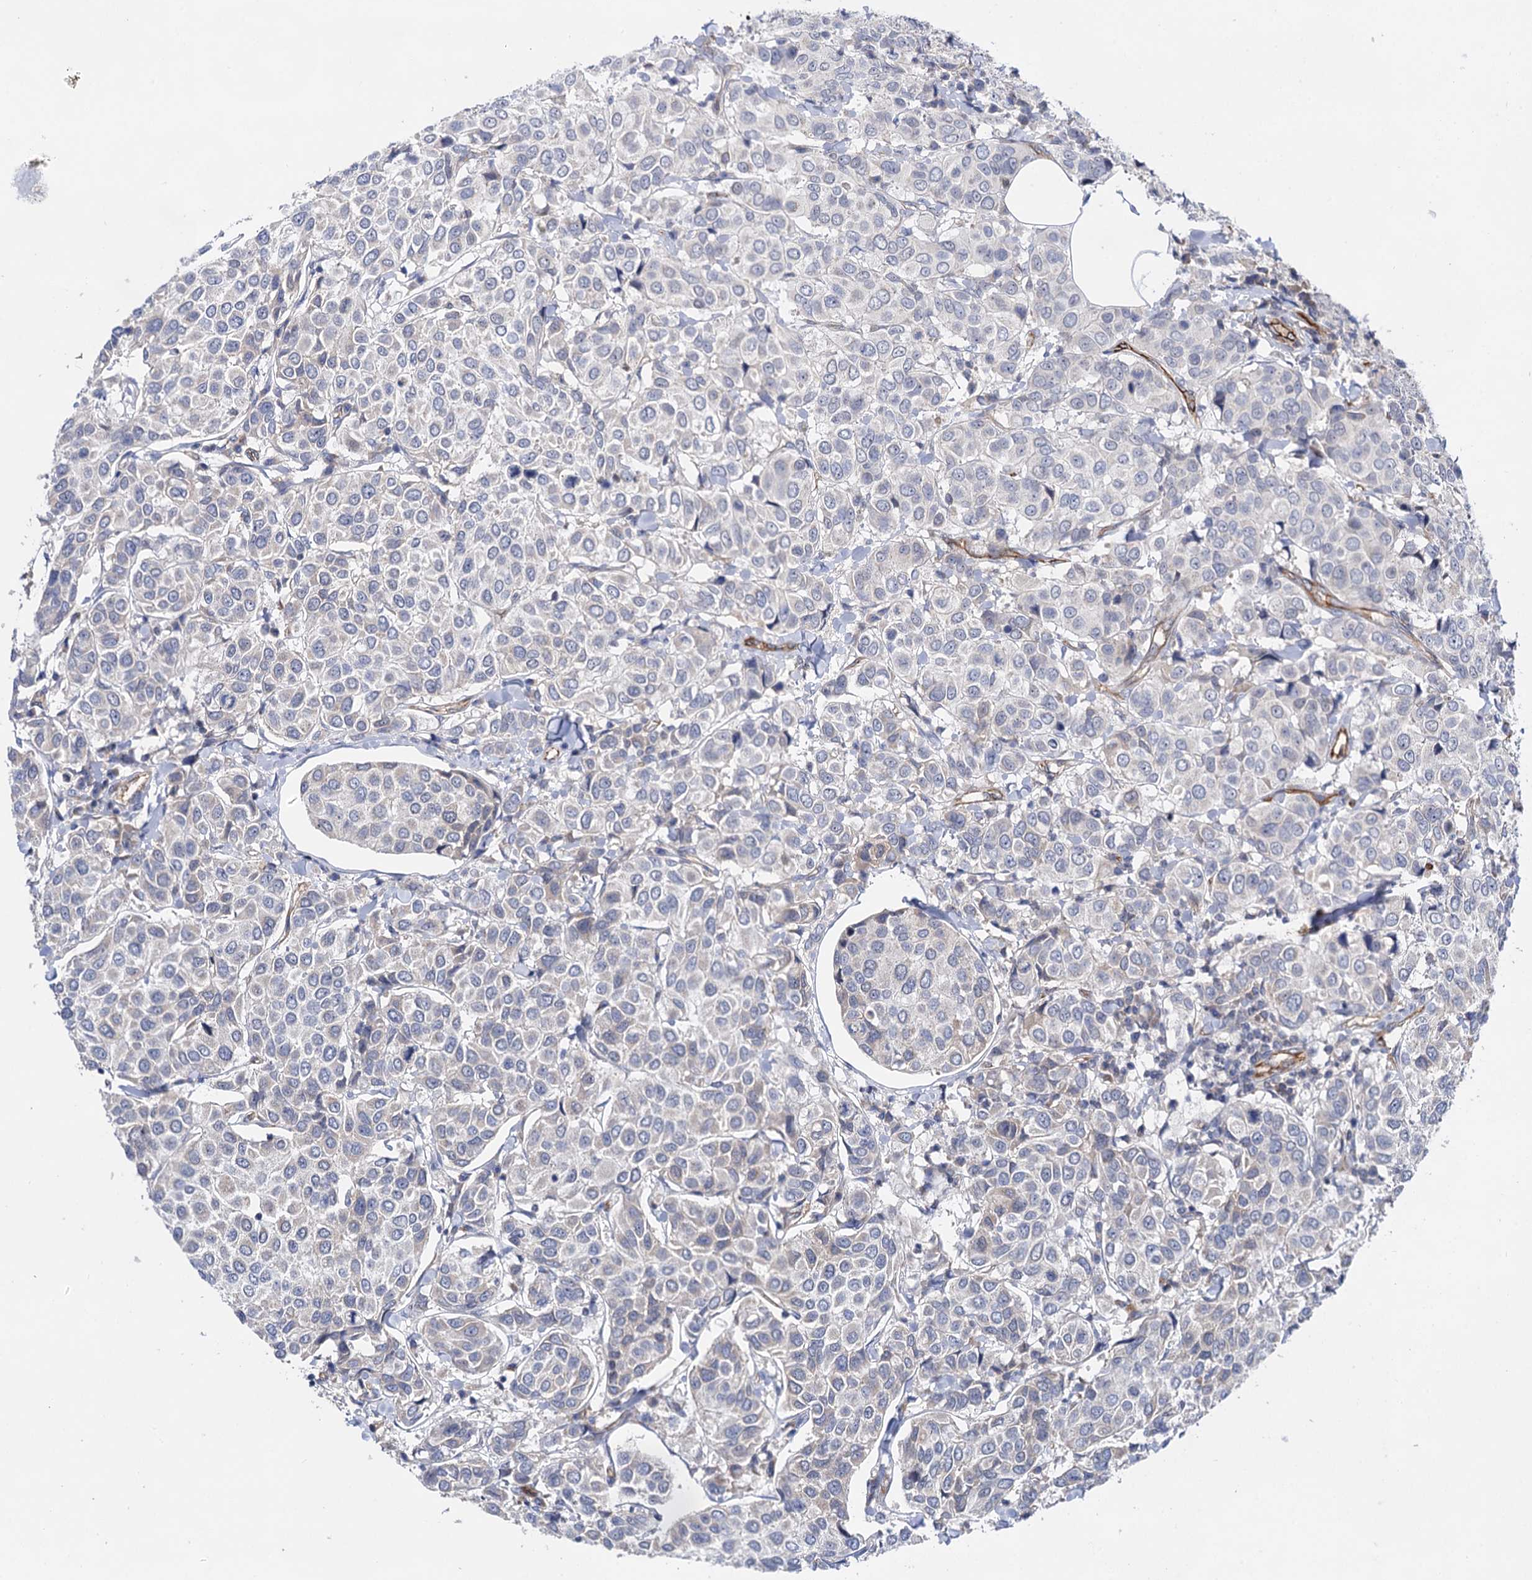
{"staining": {"intensity": "negative", "quantity": "none", "location": "none"}, "tissue": "breast cancer", "cell_type": "Tumor cells", "image_type": "cancer", "snomed": [{"axis": "morphology", "description": "Duct carcinoma"}, {"axis": "topography", "description": "Breast"}], "caption": "DAB (3,3'-diaminobenzidine) immunohistochemical staining of human breast infiltrating ductal carcinoma displays no significant positivity in tumor cells.", "gene": "ABLIM1", "patient": {"sex": "female", "age": 55}}